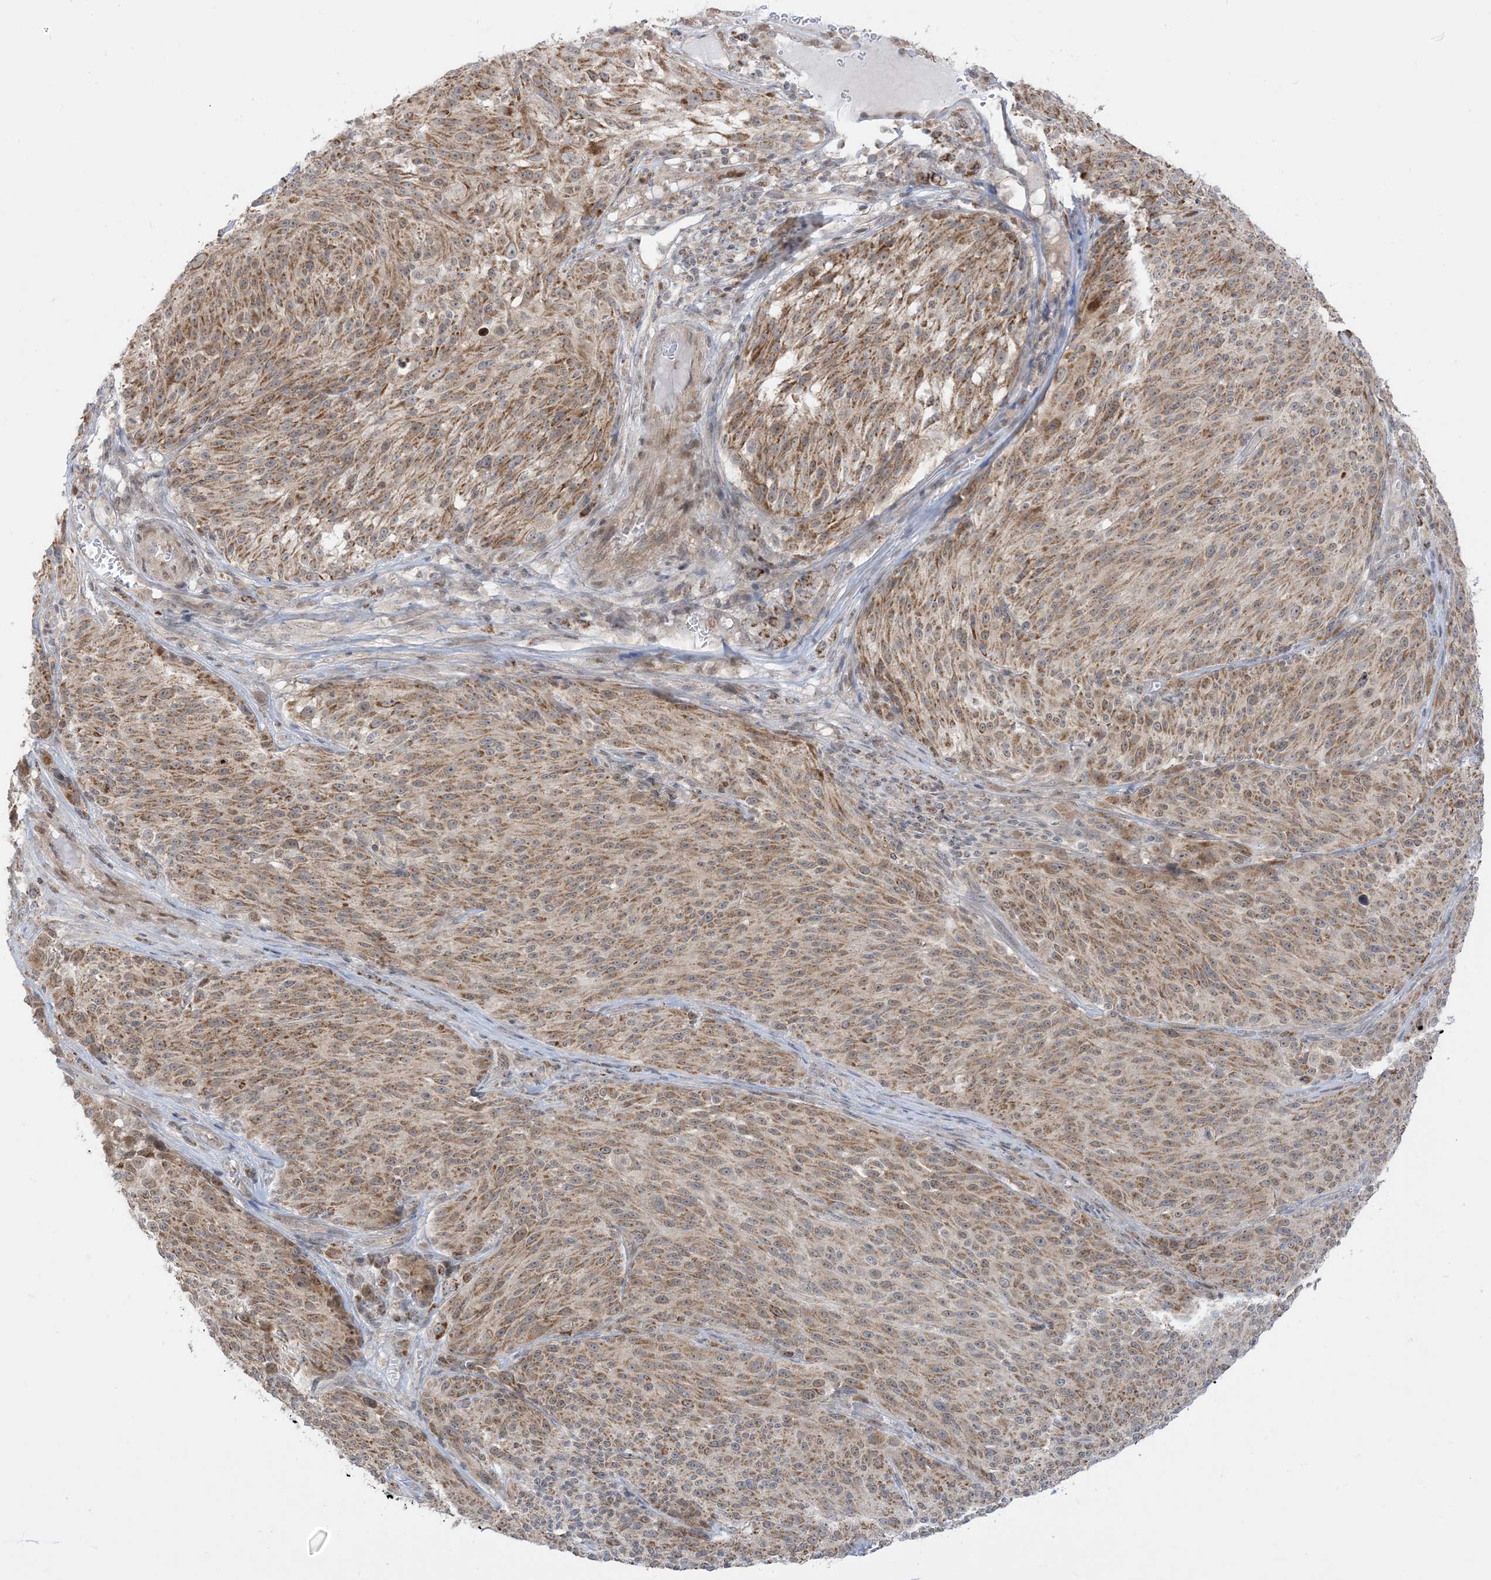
{"staining": {"intensity": "moderate", "quantity": ">75%", "location": "cytoplasmic/membranous"}, "tissue": "melanoma", "cell_type": "Tumor cells", "image_type": "cancer", "snomed": [{"axis": "morphology", "description": "Malignant melanoma, NOS"}, {"axis": "topography", "description": "Skin of trunk"}], "caption": "Human melanoma stained with a protein marker reveals moderate staining in tumor cells.", "gene": "KANSL3", "patient": {"sex": "male", "age": 71}}